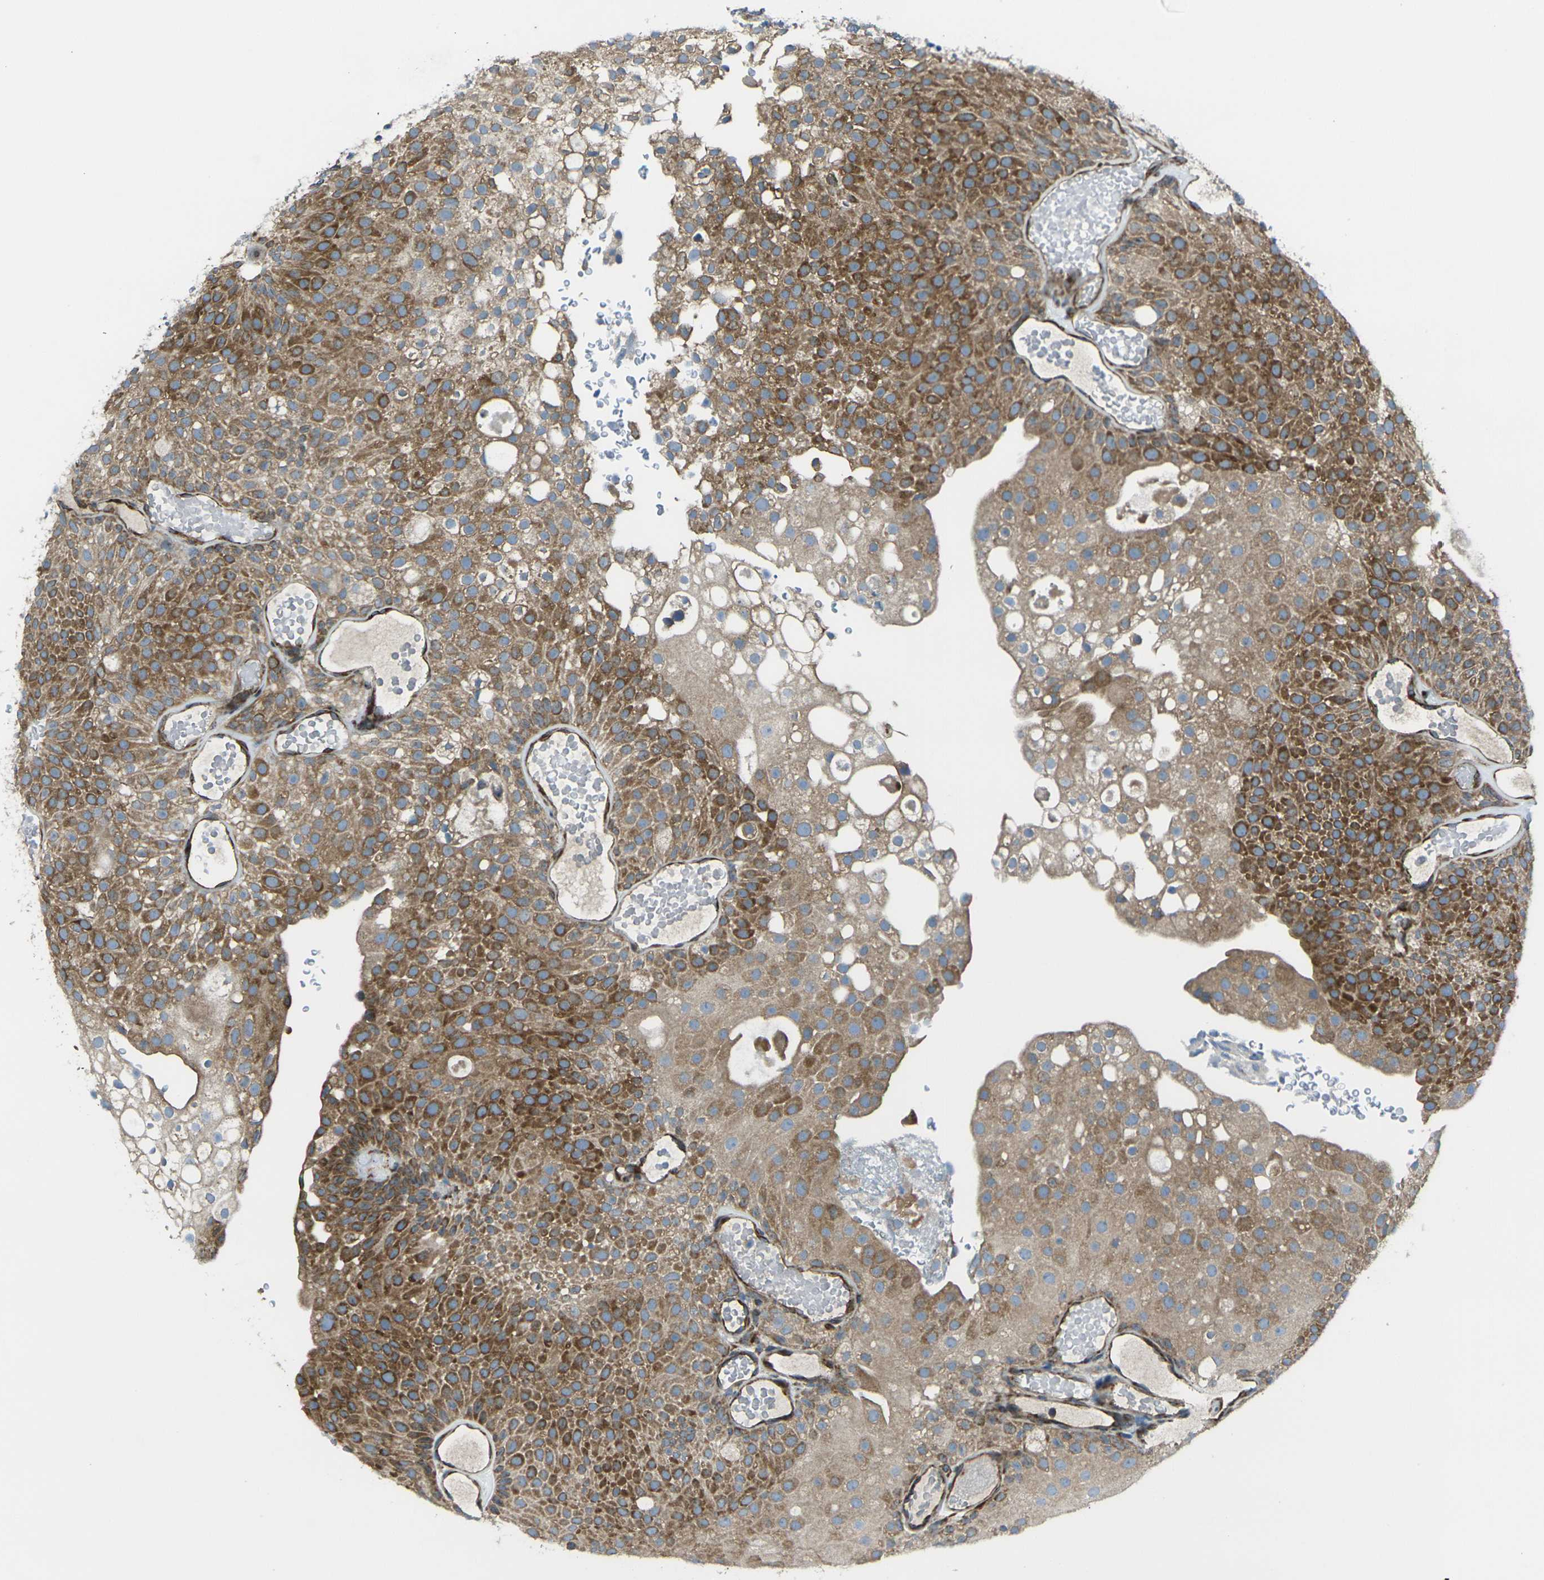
{"staining": {"intensity": "strong", "quantity": ">75%", "location": "cytoplasmic/membranous"}, "tissue": "urothelial cancer", "cell_type": "Tumor cells", "image_type": "cancer", "snomed": [{"axis": "morphology", "description": "Urothelial carcinoma, Low grade"}, {"axis": "topography", "description": "Urinary bladder"}], "caption": "Protein analysis of urothelial carcinoma (low-grade) tissue reveals strong cytoplasmic/membranous staining in approximately >75% of tumor cells.", "gene": "CELSR2", "patient": {"sex": "male", "age": 78}}